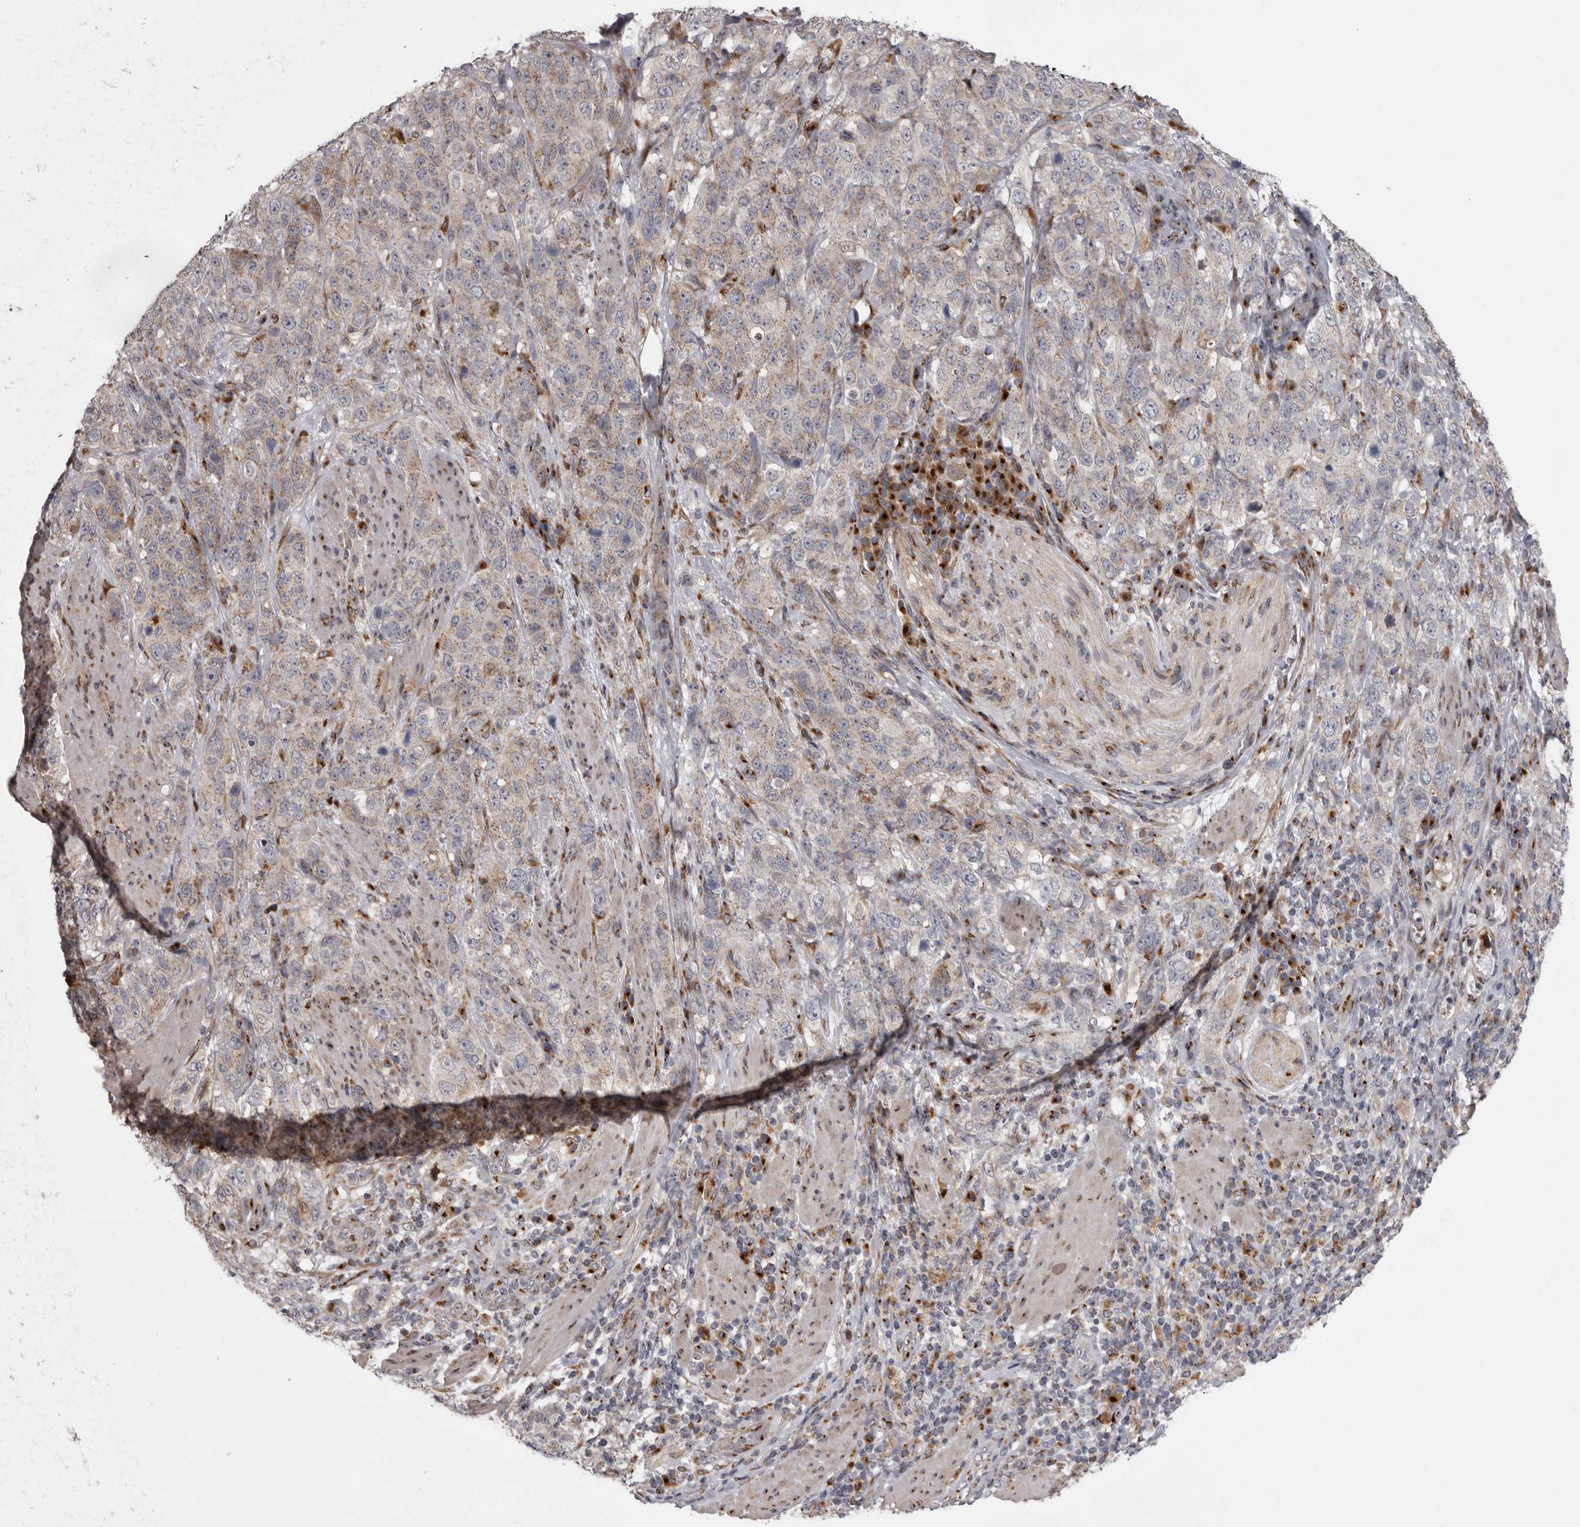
{"staining": {"intensity": "weak", "quantity": ">75%", "location": "cytoplasmic/membranous"}, "tissue": "stomach cancer", "cell_type": "Tumor cells", "image_type": "cancer", "snomed": [{"axis": "morphology", "description": "Adenocarcinoma, NOS"}, {"axis": "topography", "description": "Stomach"}], "caption": "Weak cytoplasmic/membranous staining for a protein is present in about >75% of tumor cells of stomach cancer (adenocarcinoma) using immunohistochemistry (IHC).", "gene": "WDR47", "patient": {"sex": "male", "age": 48}}